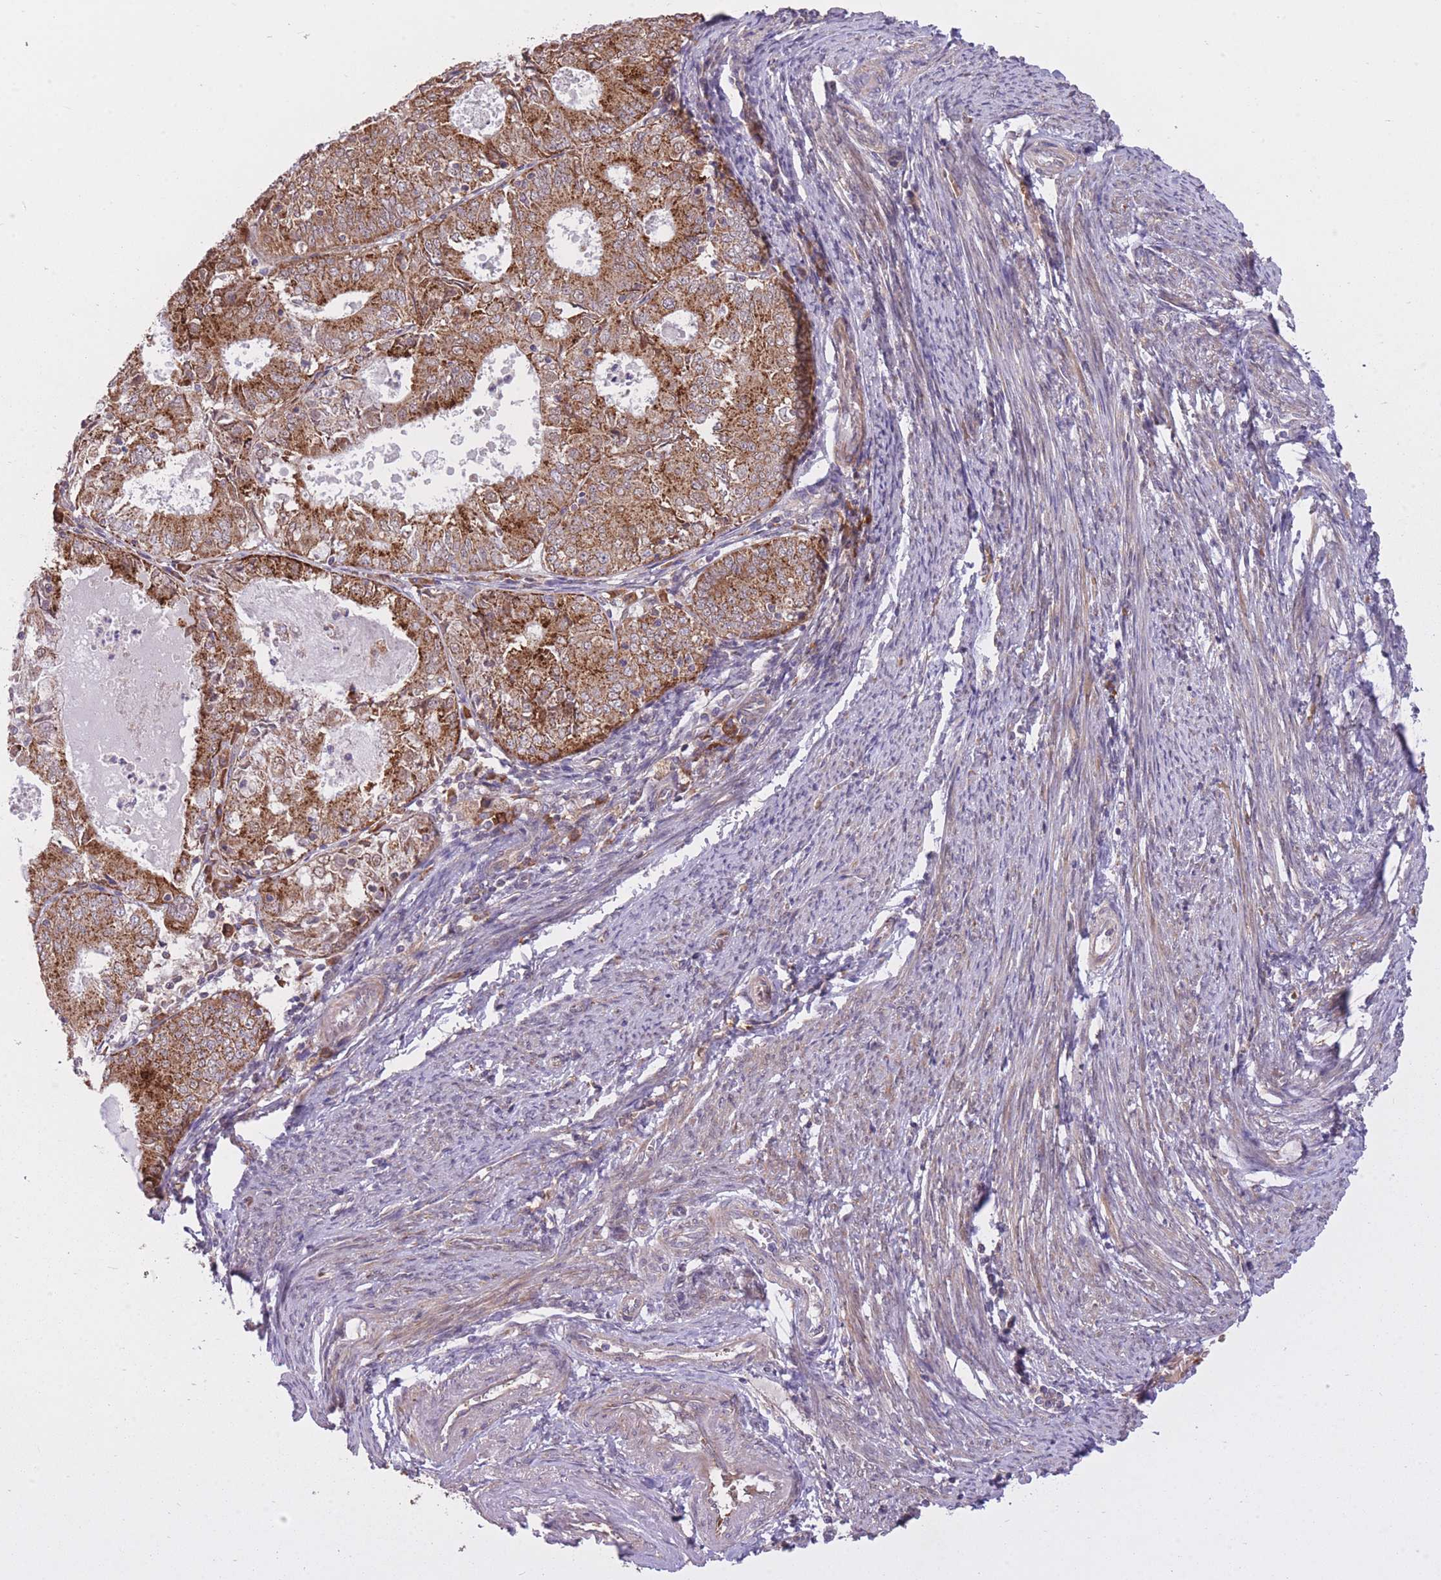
{"staining": {"intensity": "moderate", "quantity": ">75%", "location": "cytoplasmic/membranous"}, "tissue": "endometrial cancer", "cell_type": "Tumor cells", "image_type": "cancer", "snomed": [{"axis": "morphology", "description": "Adenocarcinoma, NOS"}, {"axis": "topography", "description": "Endometrium"}], "caption": "Tumor cells show medium levels of moderate cytoplasmic/membranous expression in about >75% of cells in human endometrial cancer (adenocarcinoma).", "gene": "POLR3F", "patient": {"sex": "female", "age": 57}}